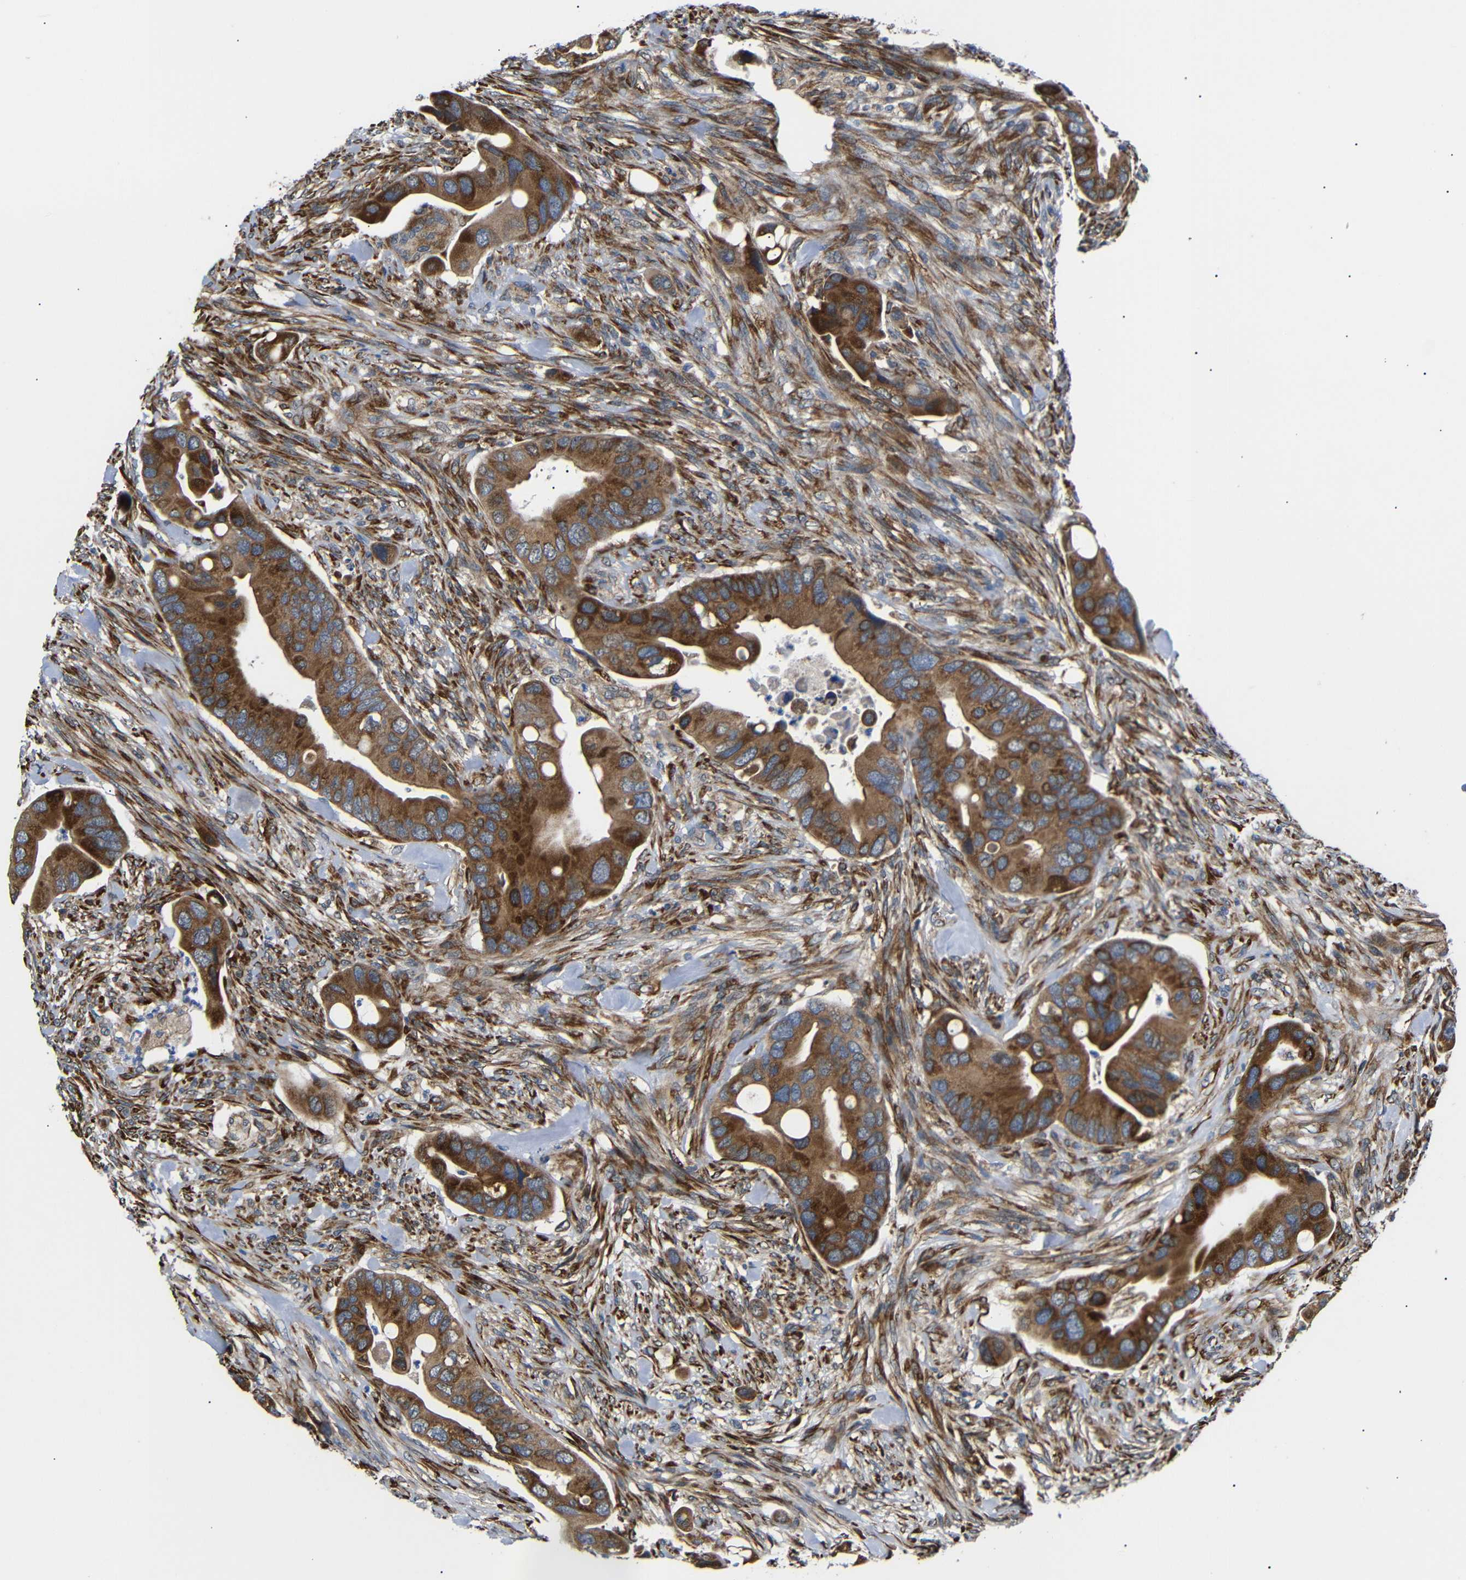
{"staining": {"intensity": "strong", "quantity": ">75%", "location": "cytoplasmic/membranous"}, "tissue": "colorectal cancer", "cell_type": "Tumor cells", "image_type": "cancer", "snomed": [{"axis": "morphology", "description": "Adenocarcinoma, NOS"}, {"axis": "topography", "description": "Rectum"}], "caption": "Protein staining by IHC demonstrates strong cytoplasmic/membranous staining in approximately >75% of tumor cells in colorectal cancer. (IHC, brightfield microscopy, high magnification).", "gene": "KANK4", "patient": {"sex": "female", "age": 57}}